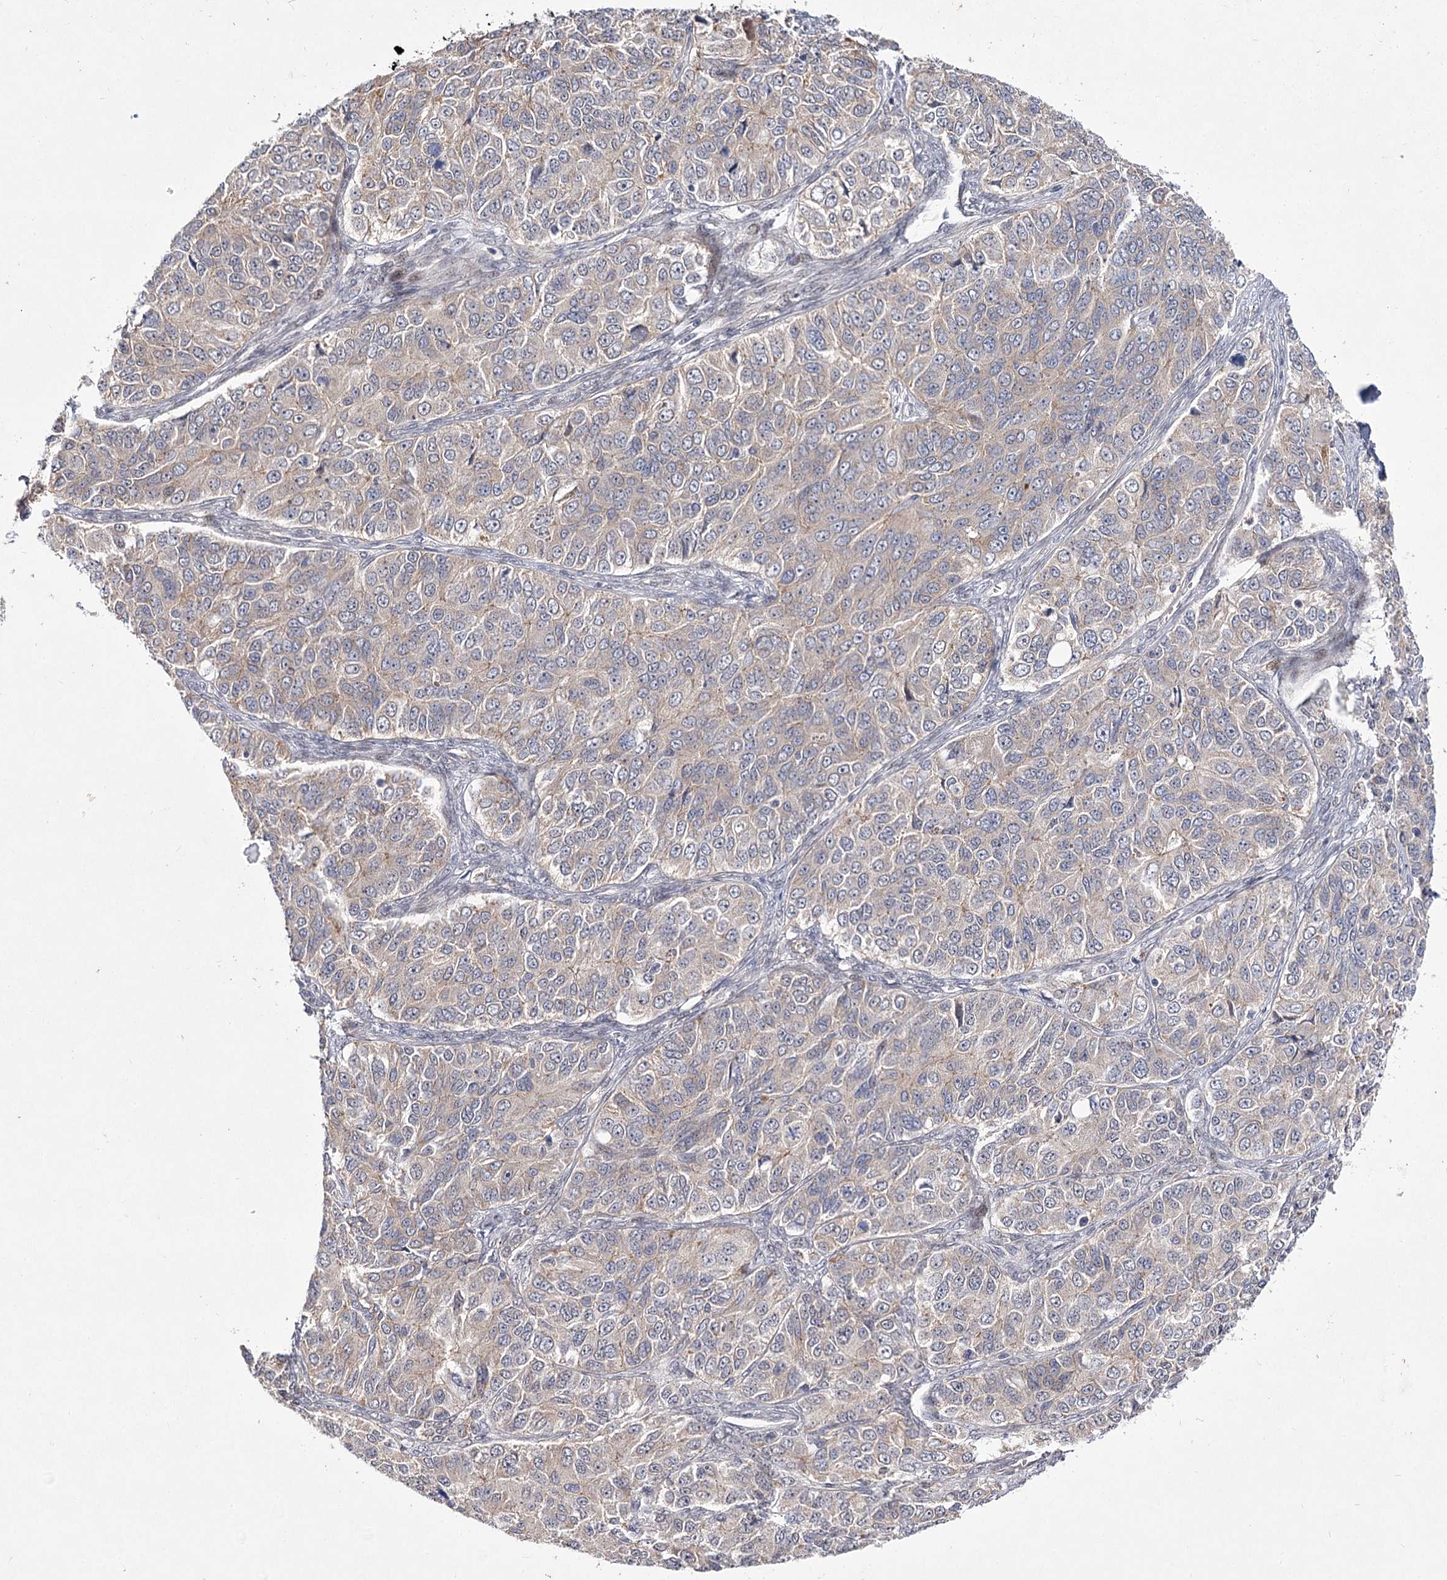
{"staining": {"intensity": "negative", "quantity": "none", "location": "none"}, "tissue": "ovarian cancer", "cell_type": "Tumor cells", "image_type": "cancer", "snomed": [{"axis": "morphology", "description": "Carcinoma, endometroid"}, {"axis": "topography", "description": "Ovary"}], "caption": "Immunohistochemistry (IHC) photomicrograph of neoplastic tissue: ovarian cancer stained with DAB (3,3'-diaminobenzidine) displays no significant protein positivity in tumor cells.", "gene": "ARHGAP32", "patient": {"sex": "female", "age": 51}}